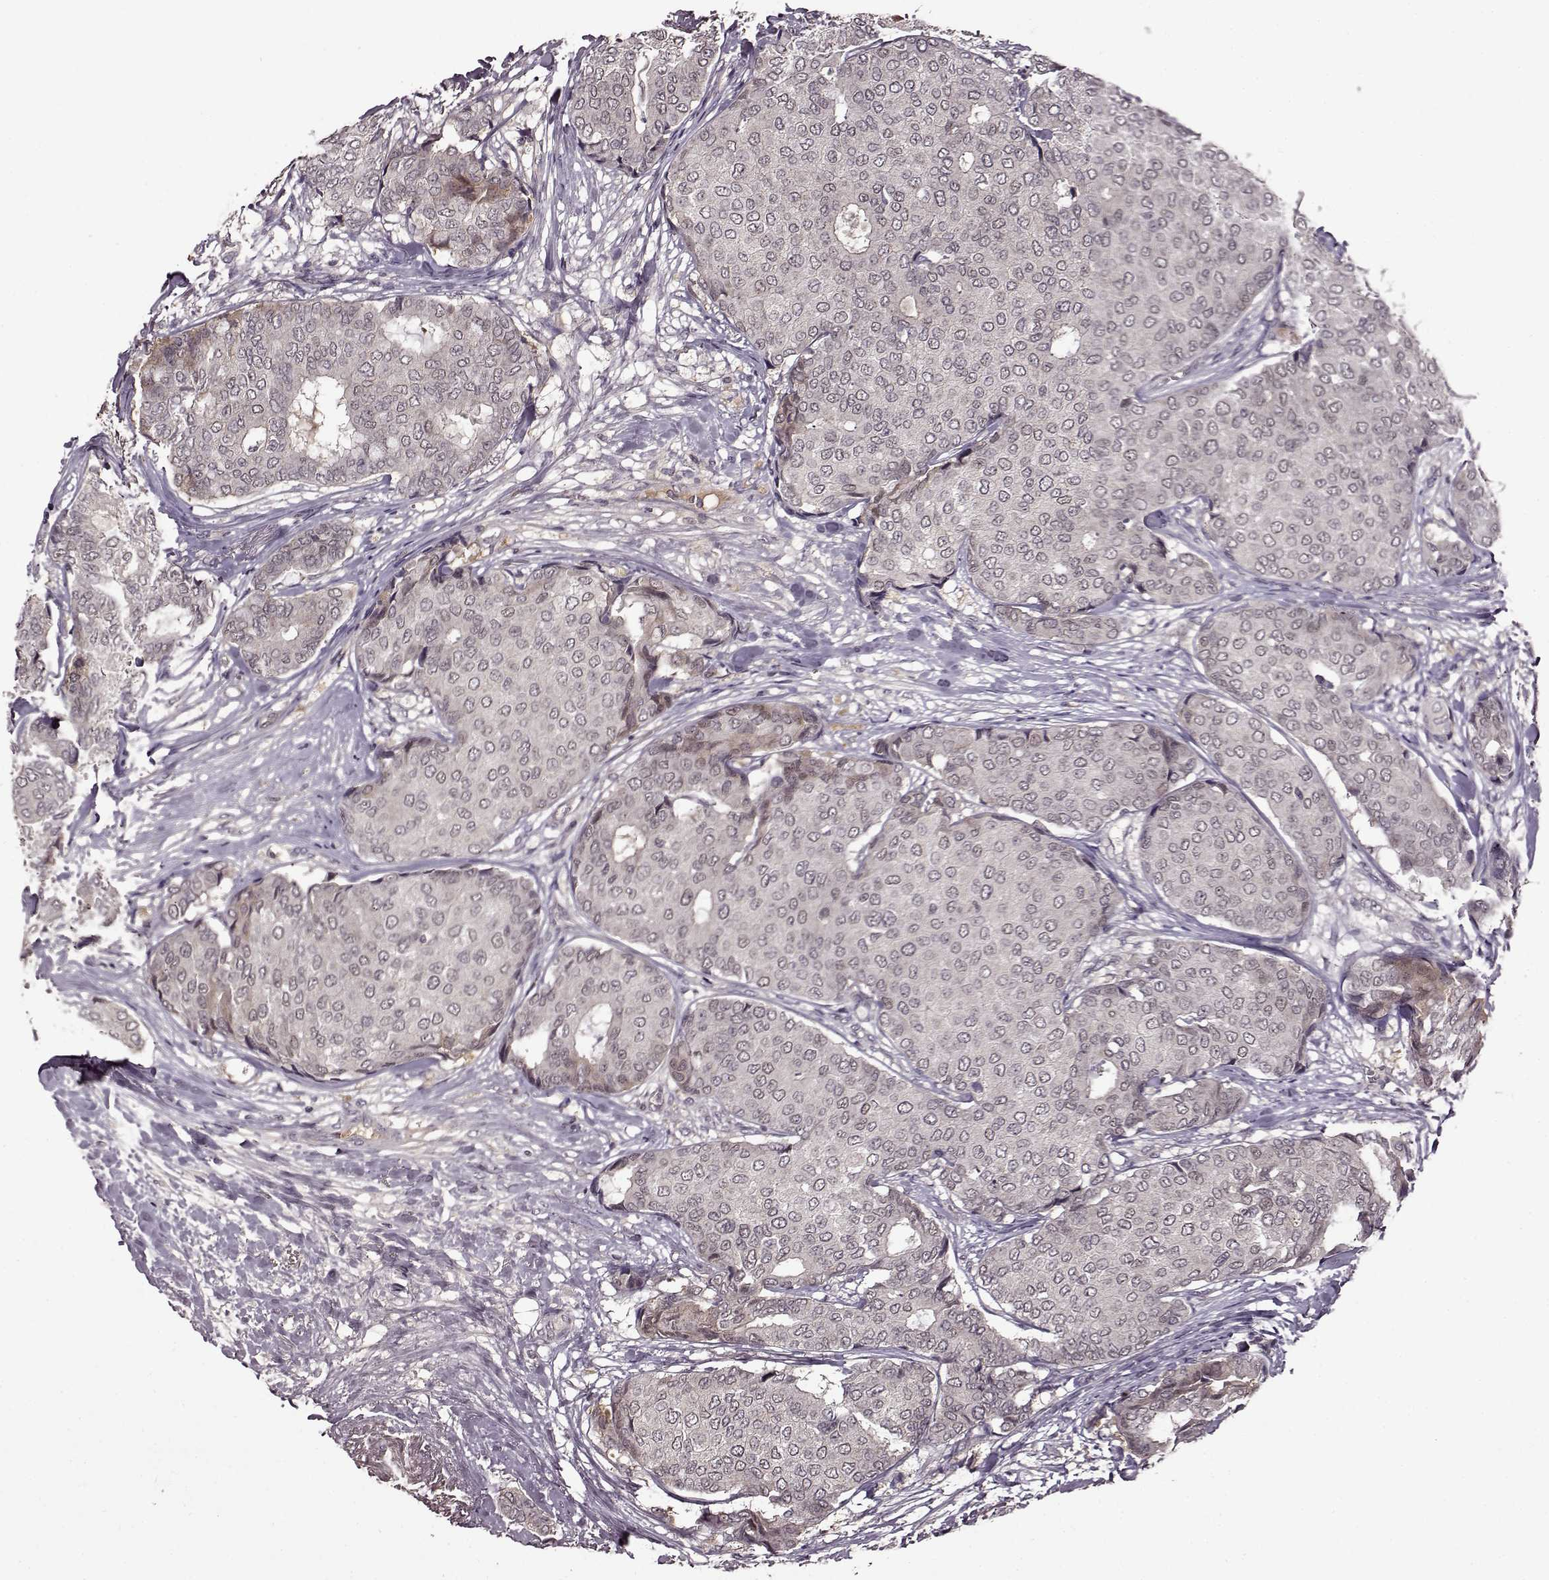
{"staining": {"intensity": "negative", "quantity": "none", "location": "none"}, "tissue": "breast cancer", "cell_type": "Tumor cells", "image_type": "cancer", "snomed": [{"axis": "morphology", "description": "Duct carcinoma"}, {"axis": "topography", "description": "Breast"}], "caption": "This is an immunohistochemistry (IHC) micrograph of breast cancer (intraductal carcinoma). There is no staining in tumor cells.", "gene": "MAIP1", "patient": {"sex": "female", "age": 75}}